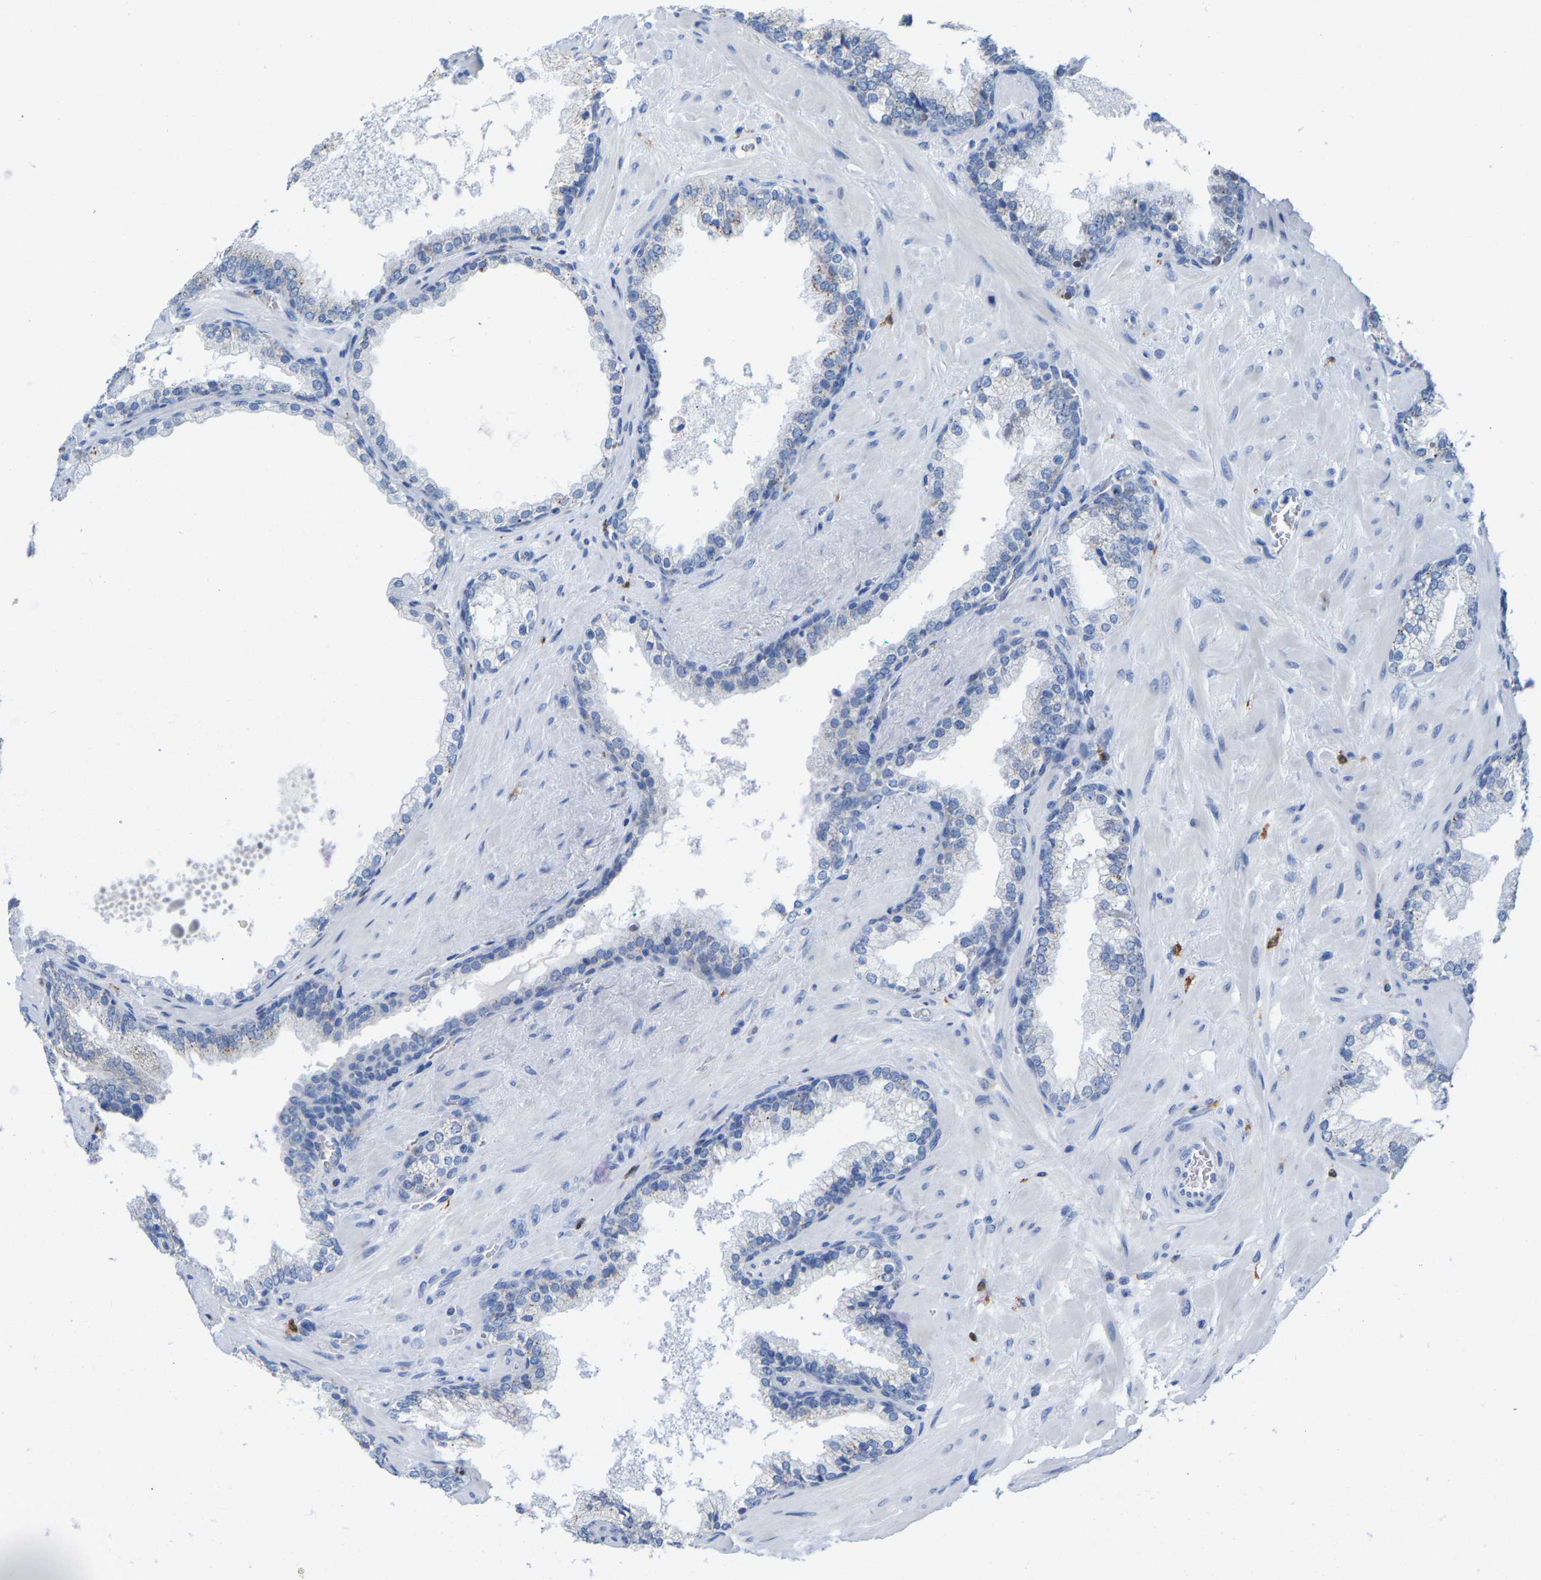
{"staining": {"intensity": "negative", "quantity": "none", "location": "none"}, "tissue": "prostate cancer", "cell_type": "Tumor cells", "image_type": "cancer", "snomed": [{"axis": "morphology", "description": "Adenocarcinoma, Low grade"}, {"axis": "topography", "description": "Prostate"}], "caption": "Human prostate cancer (adenocarcinoma (low-grade)) stained for a protein using IHC shows no positivity in tumor cells.", "gene": "ULBP2", "patient": {"sex": "male", "age": 63}}